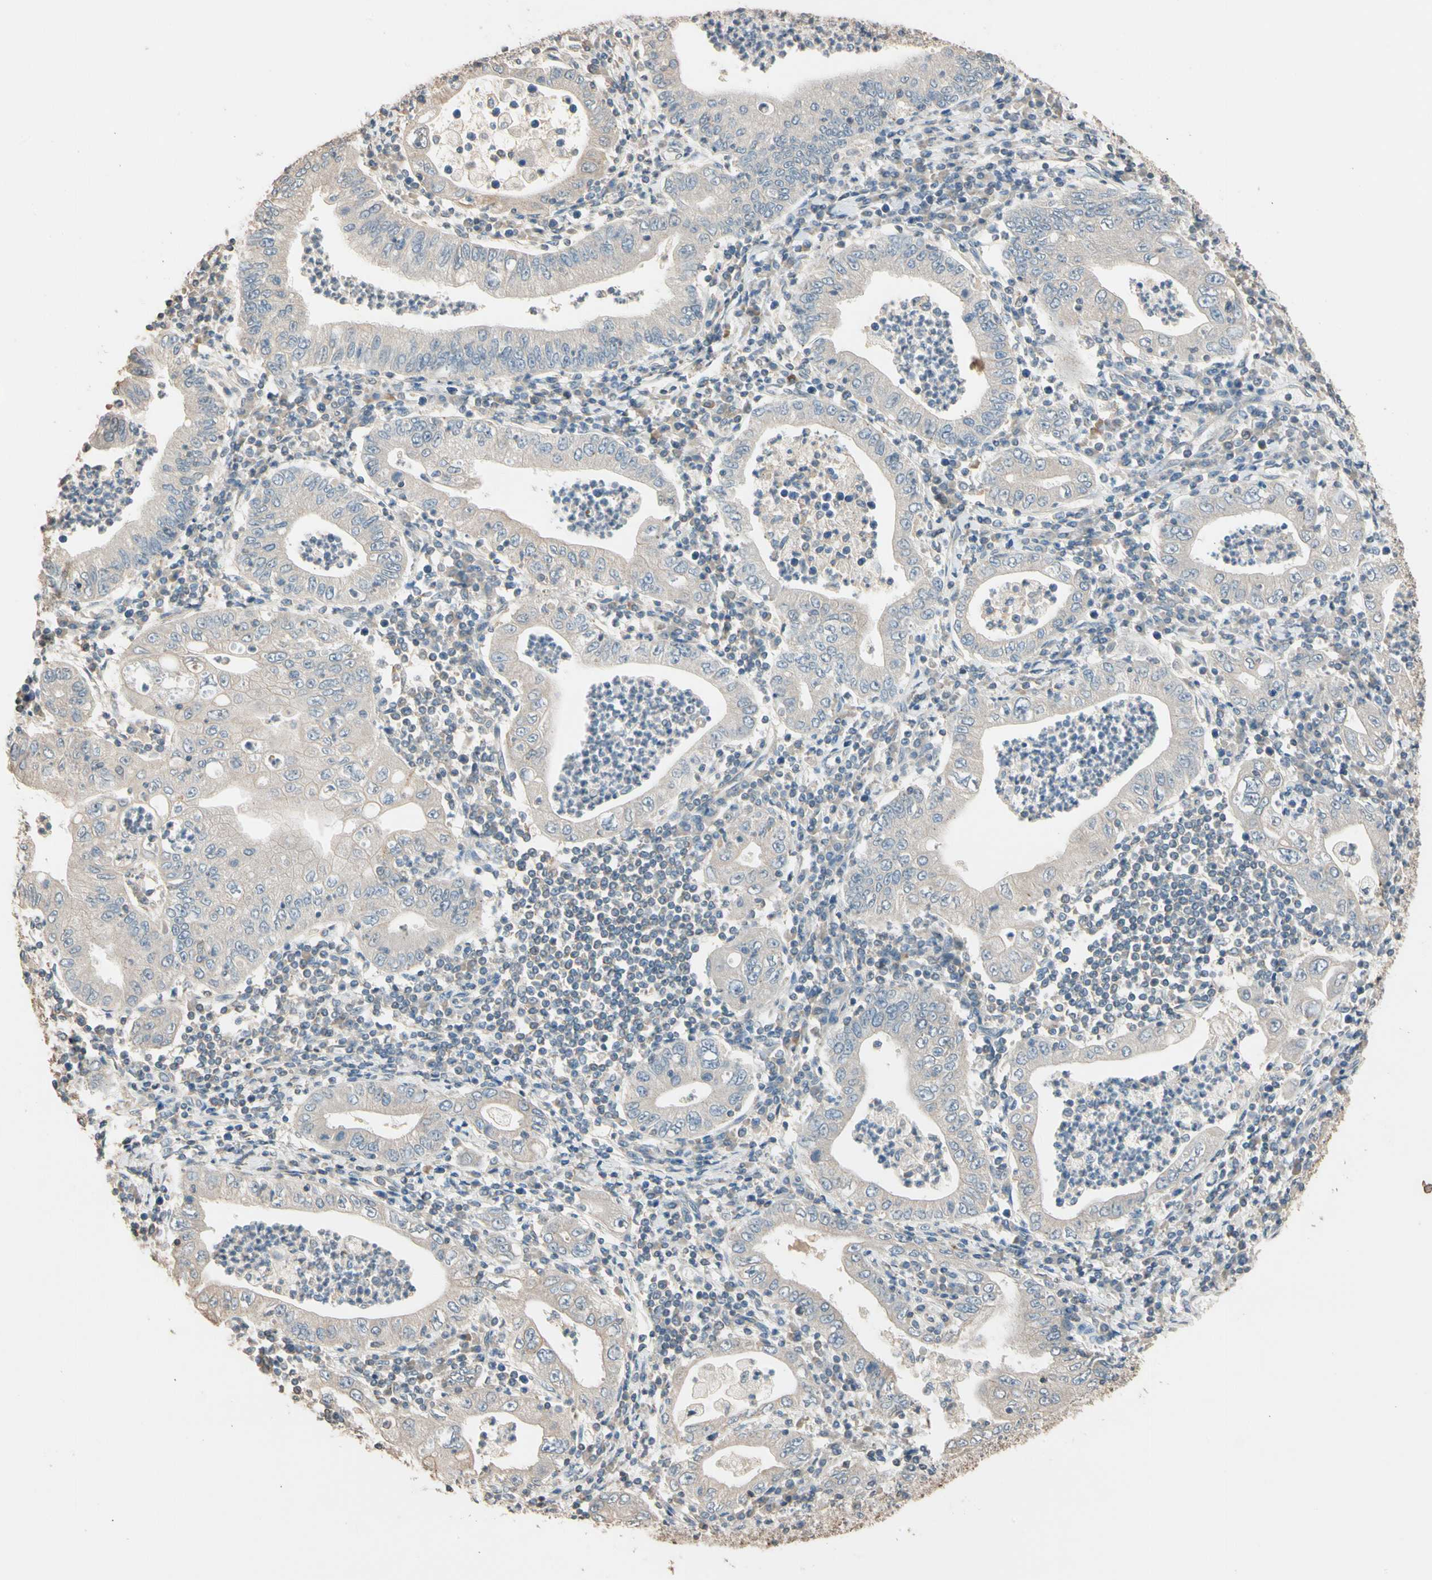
{"staining": {"intensity": "negative", "quantity": "none", "location": "none"}, "tissue": "stomach cancer", "cell_type": "Tumor cells", "image_type": "cancer", "snomed": [{"axis": "morphology", "description": "Normal tissue, NOS"}, {"axis": "morphology", "description": "Adenocarcinoma, NOS"}, {"axis": "topography", "description": "Esophagus"}, {"axis": "topography", "description": "Stomach, upper"}, {"axis": "topography", "description": "Peripheral nerve tissue"}], "caption": "Stomach cancer was stained to show a protein in brown. There is no significant staining in tumor cells. (DAB immunohistochemistry (IHC) with hematoxylin counter stain).", "gene": "MAP3K7", "patient": {"sex": "male", "age": 62}}